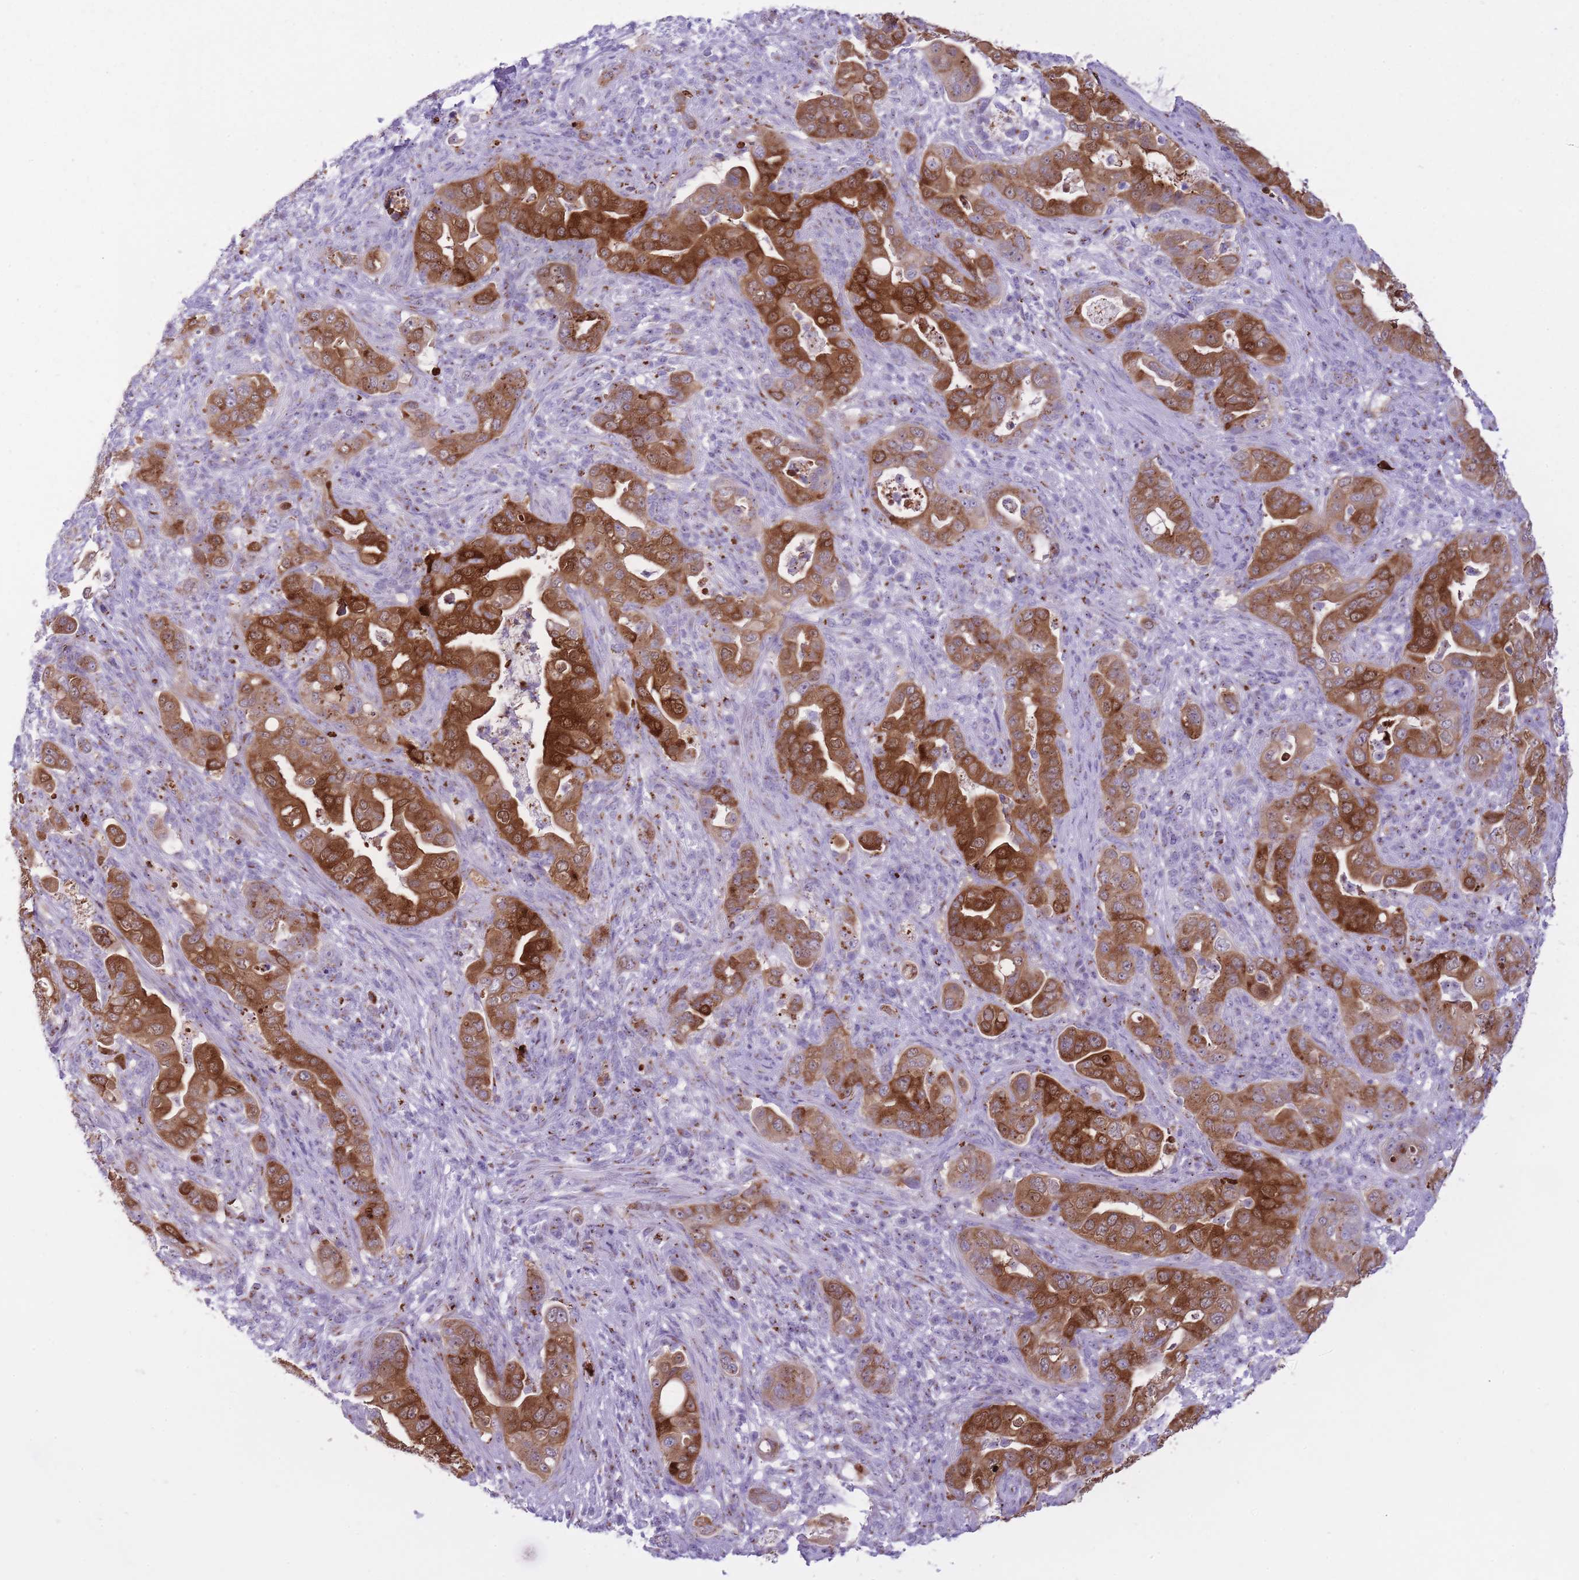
{"staining": {"intensity": "strong", "quantity": ">75%", "location": "cytoplasmic/membranous"}, "tissue": "pancreatic cancer", "cell_type": "Tumor cells", "image_type": "cancer", "snomed": [{"axis": "morphology", "description": "Adenocarcinoma, NOS"}, {"axis": "topography", "description": "Pancreas"}], "caption": "Pancreatic cancer tissue demonstrates strong cytoplasmic/membranous staining in about >75% of tumor cells, visualized by immunohistochemistry.", "gene": "B4GALT2", "patient": {"sex": "female", "age": 63}}